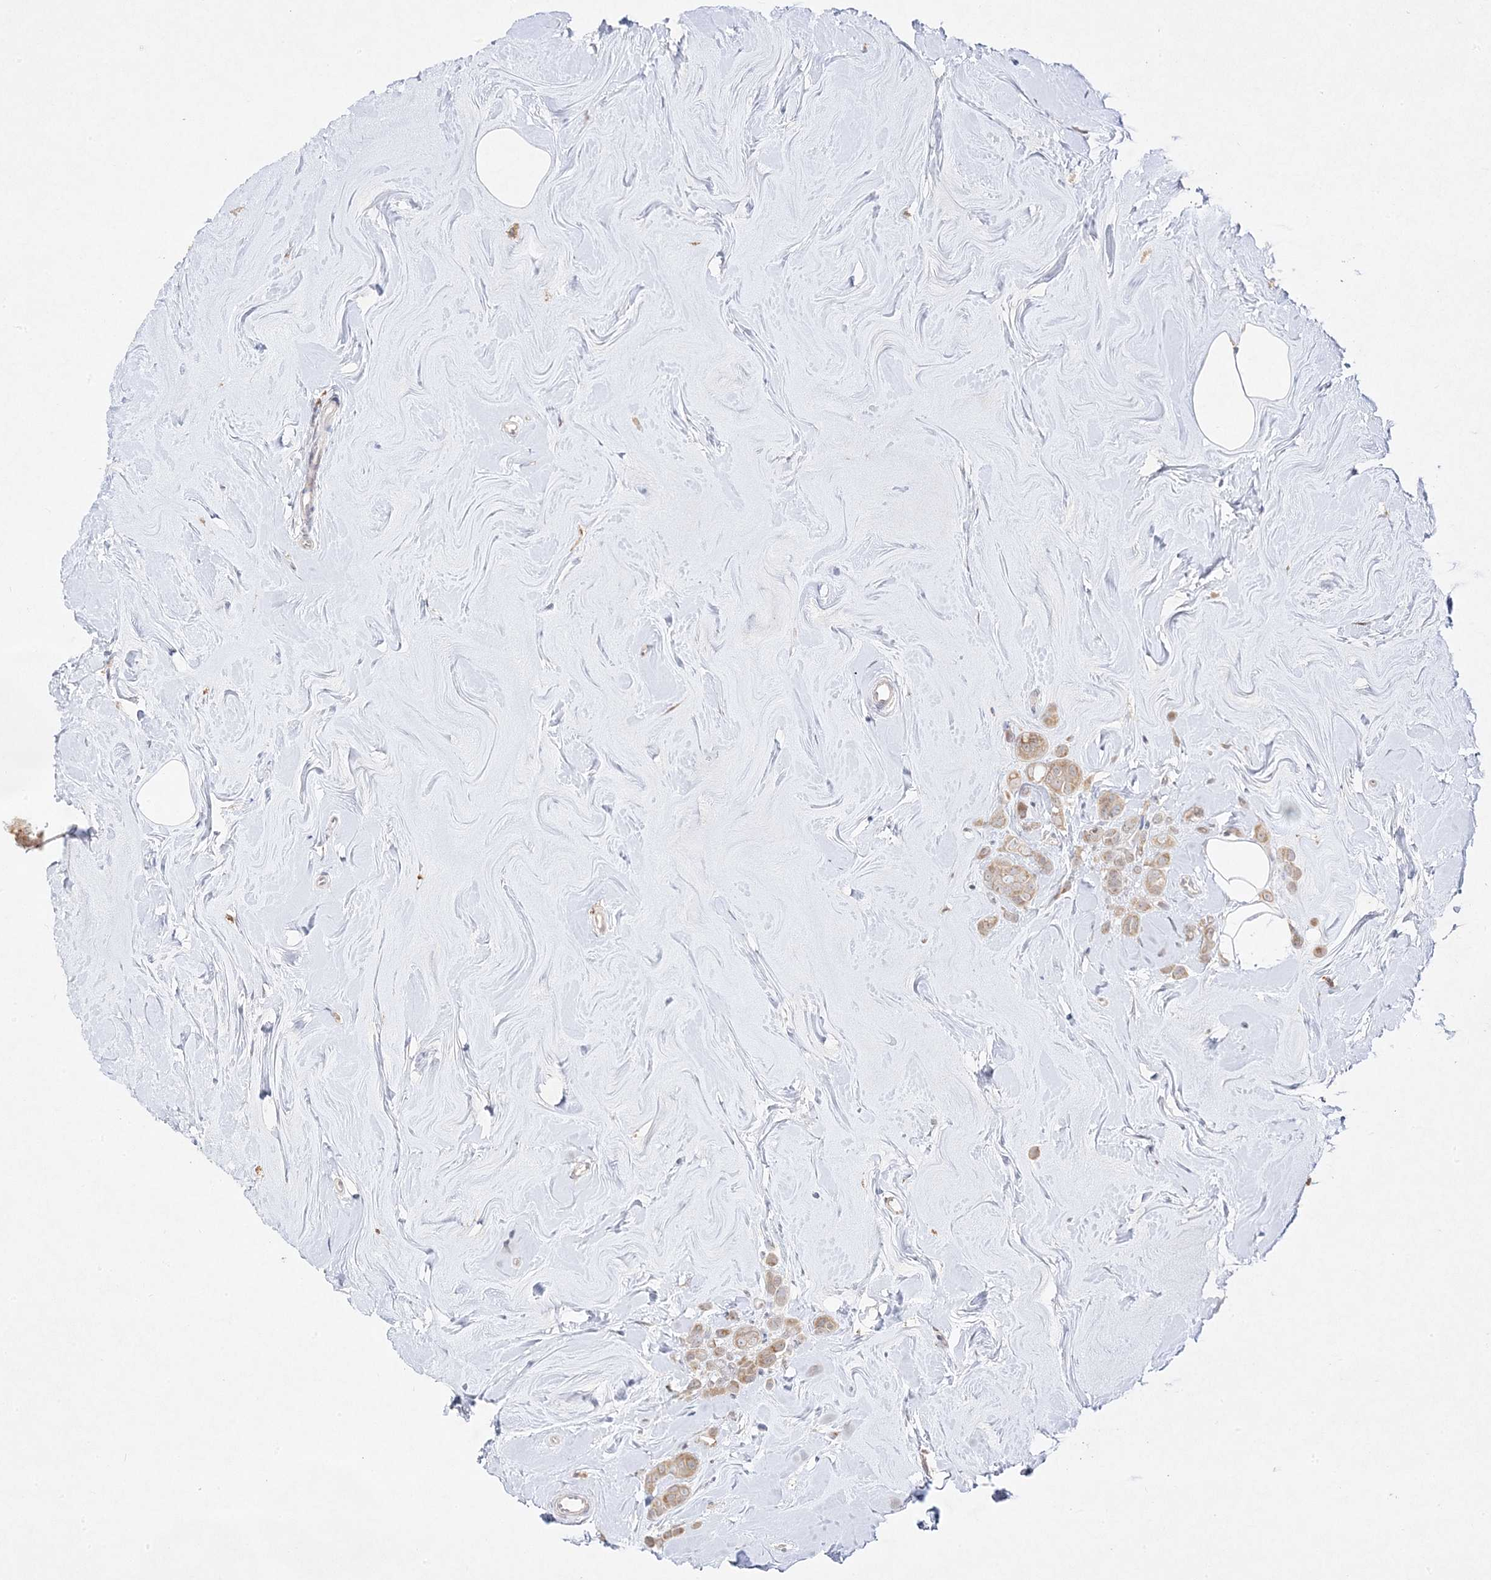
{"staining": {"intensity": "weak", "quantity": ">75%", "location": "cytoplasmic/membranous"}, "tissue": "breast cancer", "cell_type": "Tumor cells", "image_type": "cancer", "snomed": [{"axis": "morphology", "description": "Lobular carcinoma"}, {"axis": "topography", "description": "Breast"}], "caption": "High-magnification brightfield microscopy of breast cancer stained with DAB (brown) and counterstained with hematoxylin (blue). tumor cells exhibit weak cytoplasmic/membranous positivity is identified in about>75% of cells.", "gene": "C2CD2", "patient": {"sex": "female", "age": 47}}